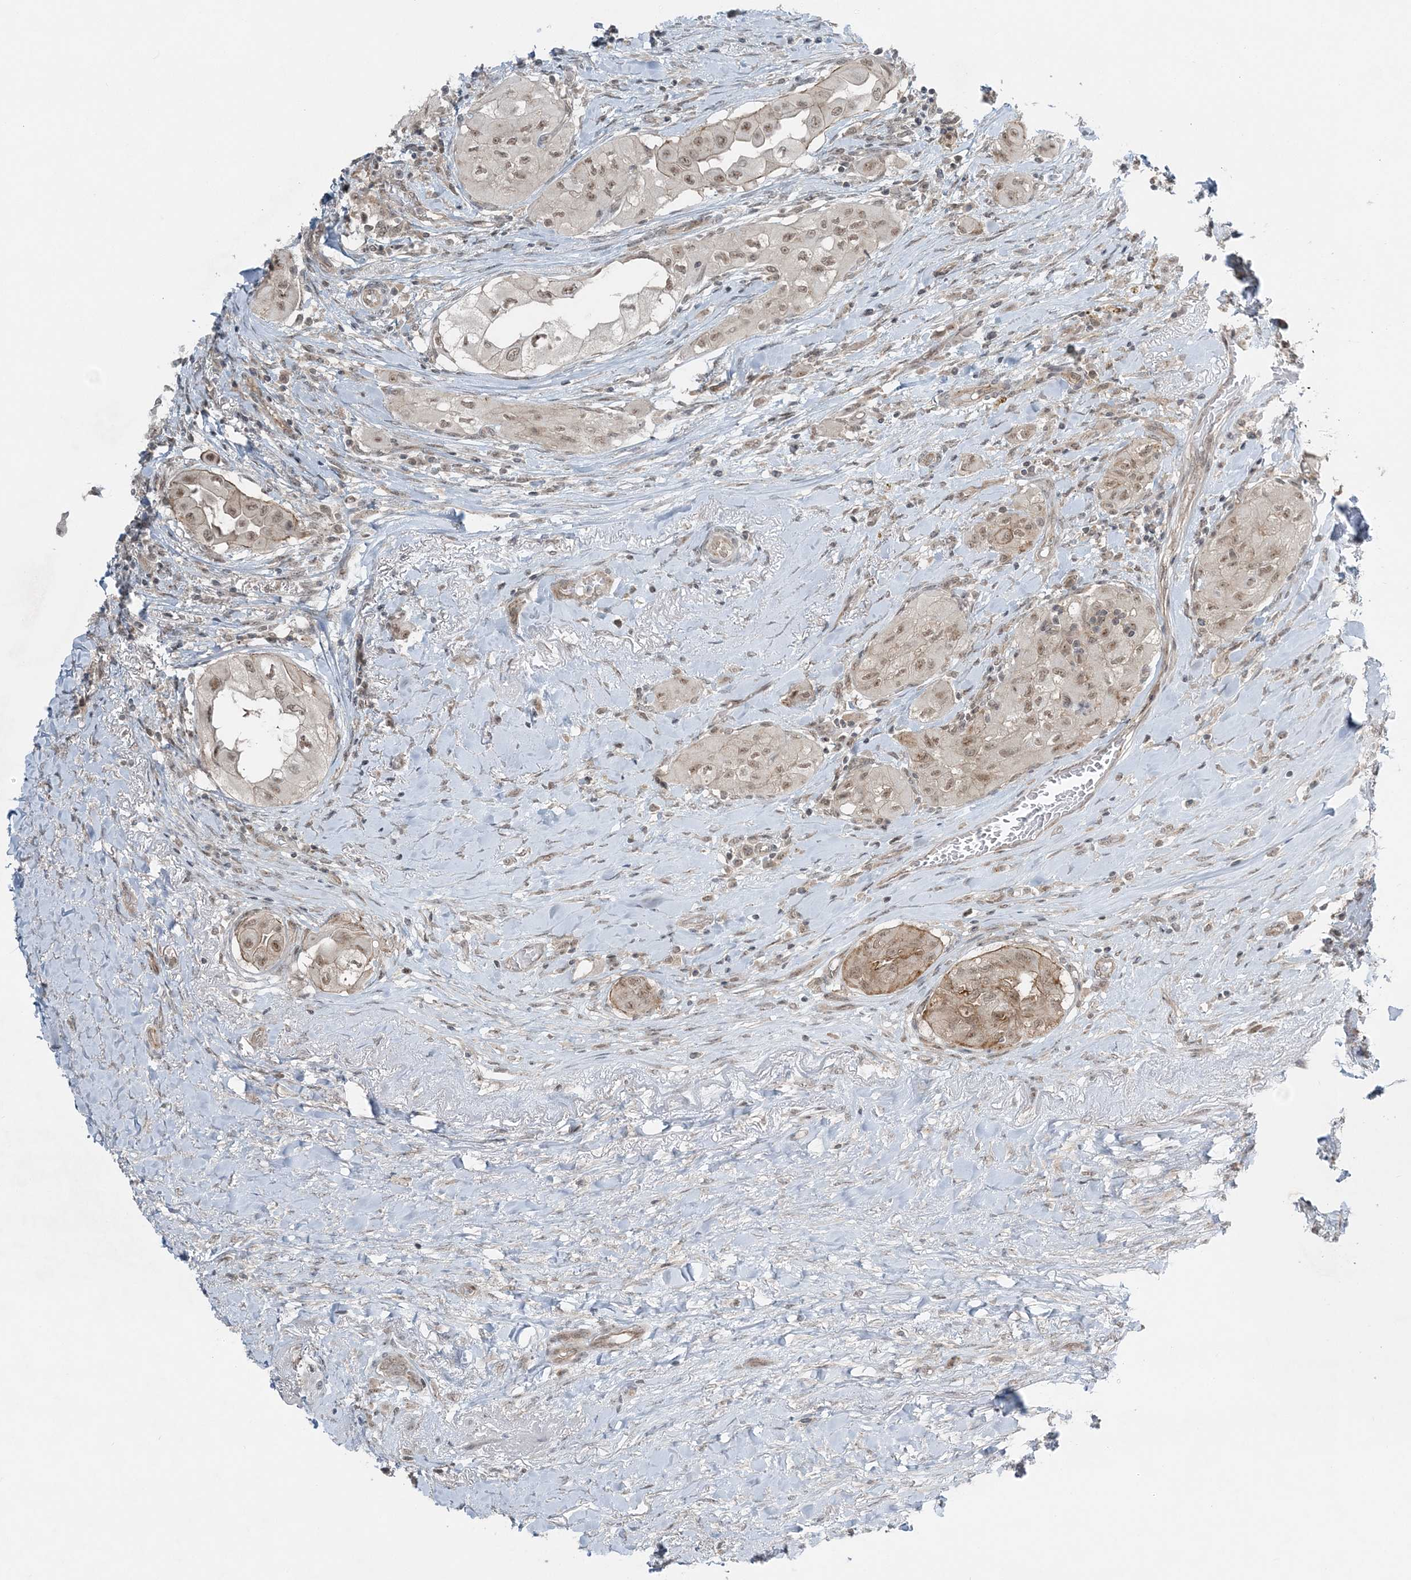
{"staining": {"intensity": "weak", "quantity": ">75%", "location": "nuclear"}, "tissue": "thyroid cancer", "cell_type": "Tumor cells", "image_type": "cancer", "snomed": [{"axis": "morphology", "description": "Papillary adenocarcinoma, NOS"}, {"axis": "topography", "description": "Thyroid gland"}], "caption": "The histopathology image exhibits staining of papillary adenocarcinoma (thyroid), revealing weak nuclear protein expression (brown color) within tumor cells.", "gene": "ATP11A", "patient": {"sex": "female", "age": 59}}